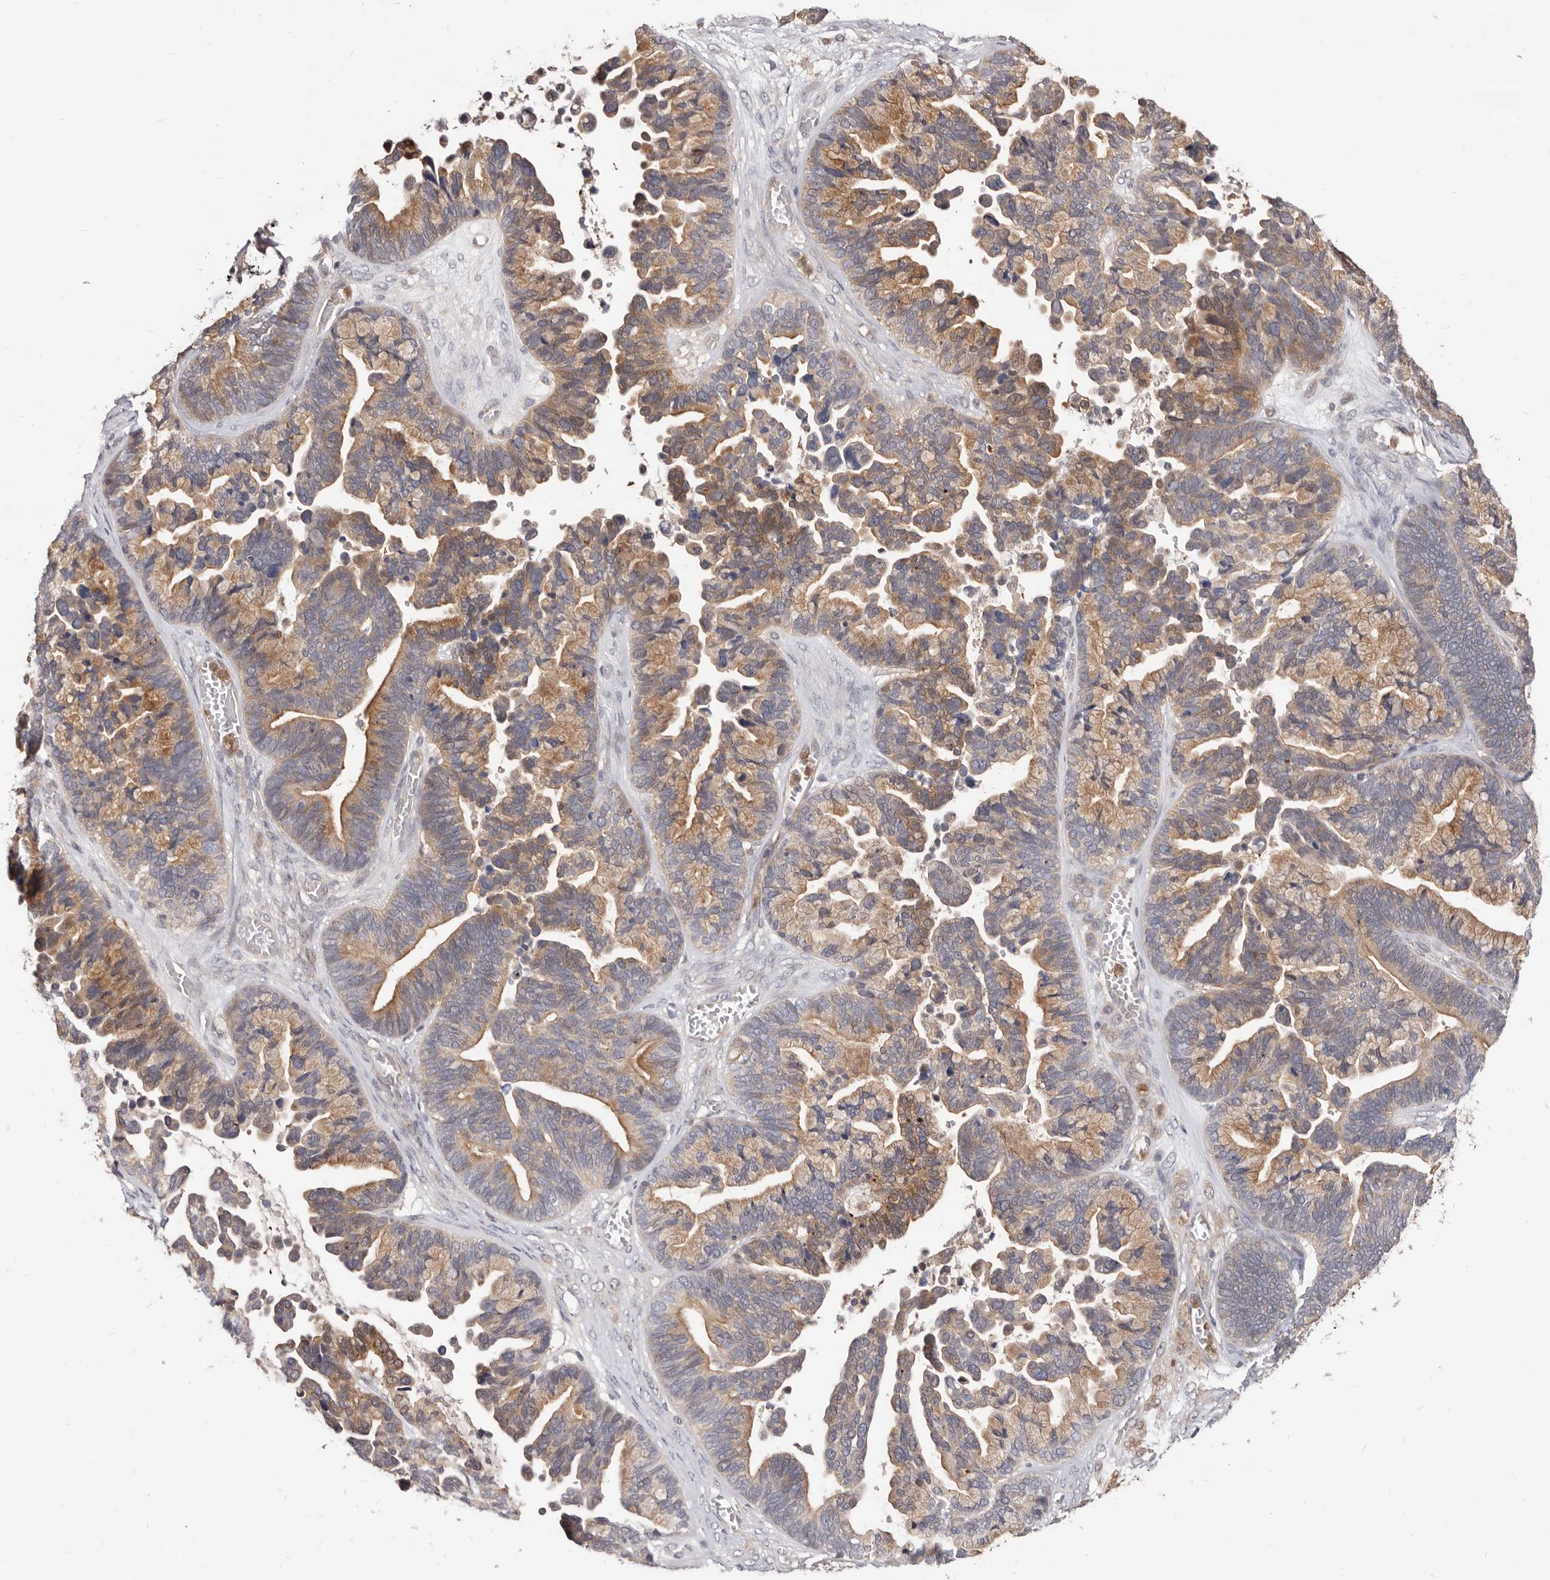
{"staining": {"intensity": "moderate", "quantity": ">75%", "location": "cytoplasmic/membranous"}, "tissue": "ovarian cancer", "cell_type": "Tumor cells", "image_type": "cancer", "snomed": [{"axis": "morphology", "description": "Cystadenocarcinoma, serous, NOS"}, {"axis": "topography", "description": "Ovary"}], "caption": "Protein staining demonstrates moderate cytoplasmic/membranous staining in approximately >75% of tumor cells in ovarian cancer.", "gene": "TC2N", "patient": {"sex": "female", "age": 56}}